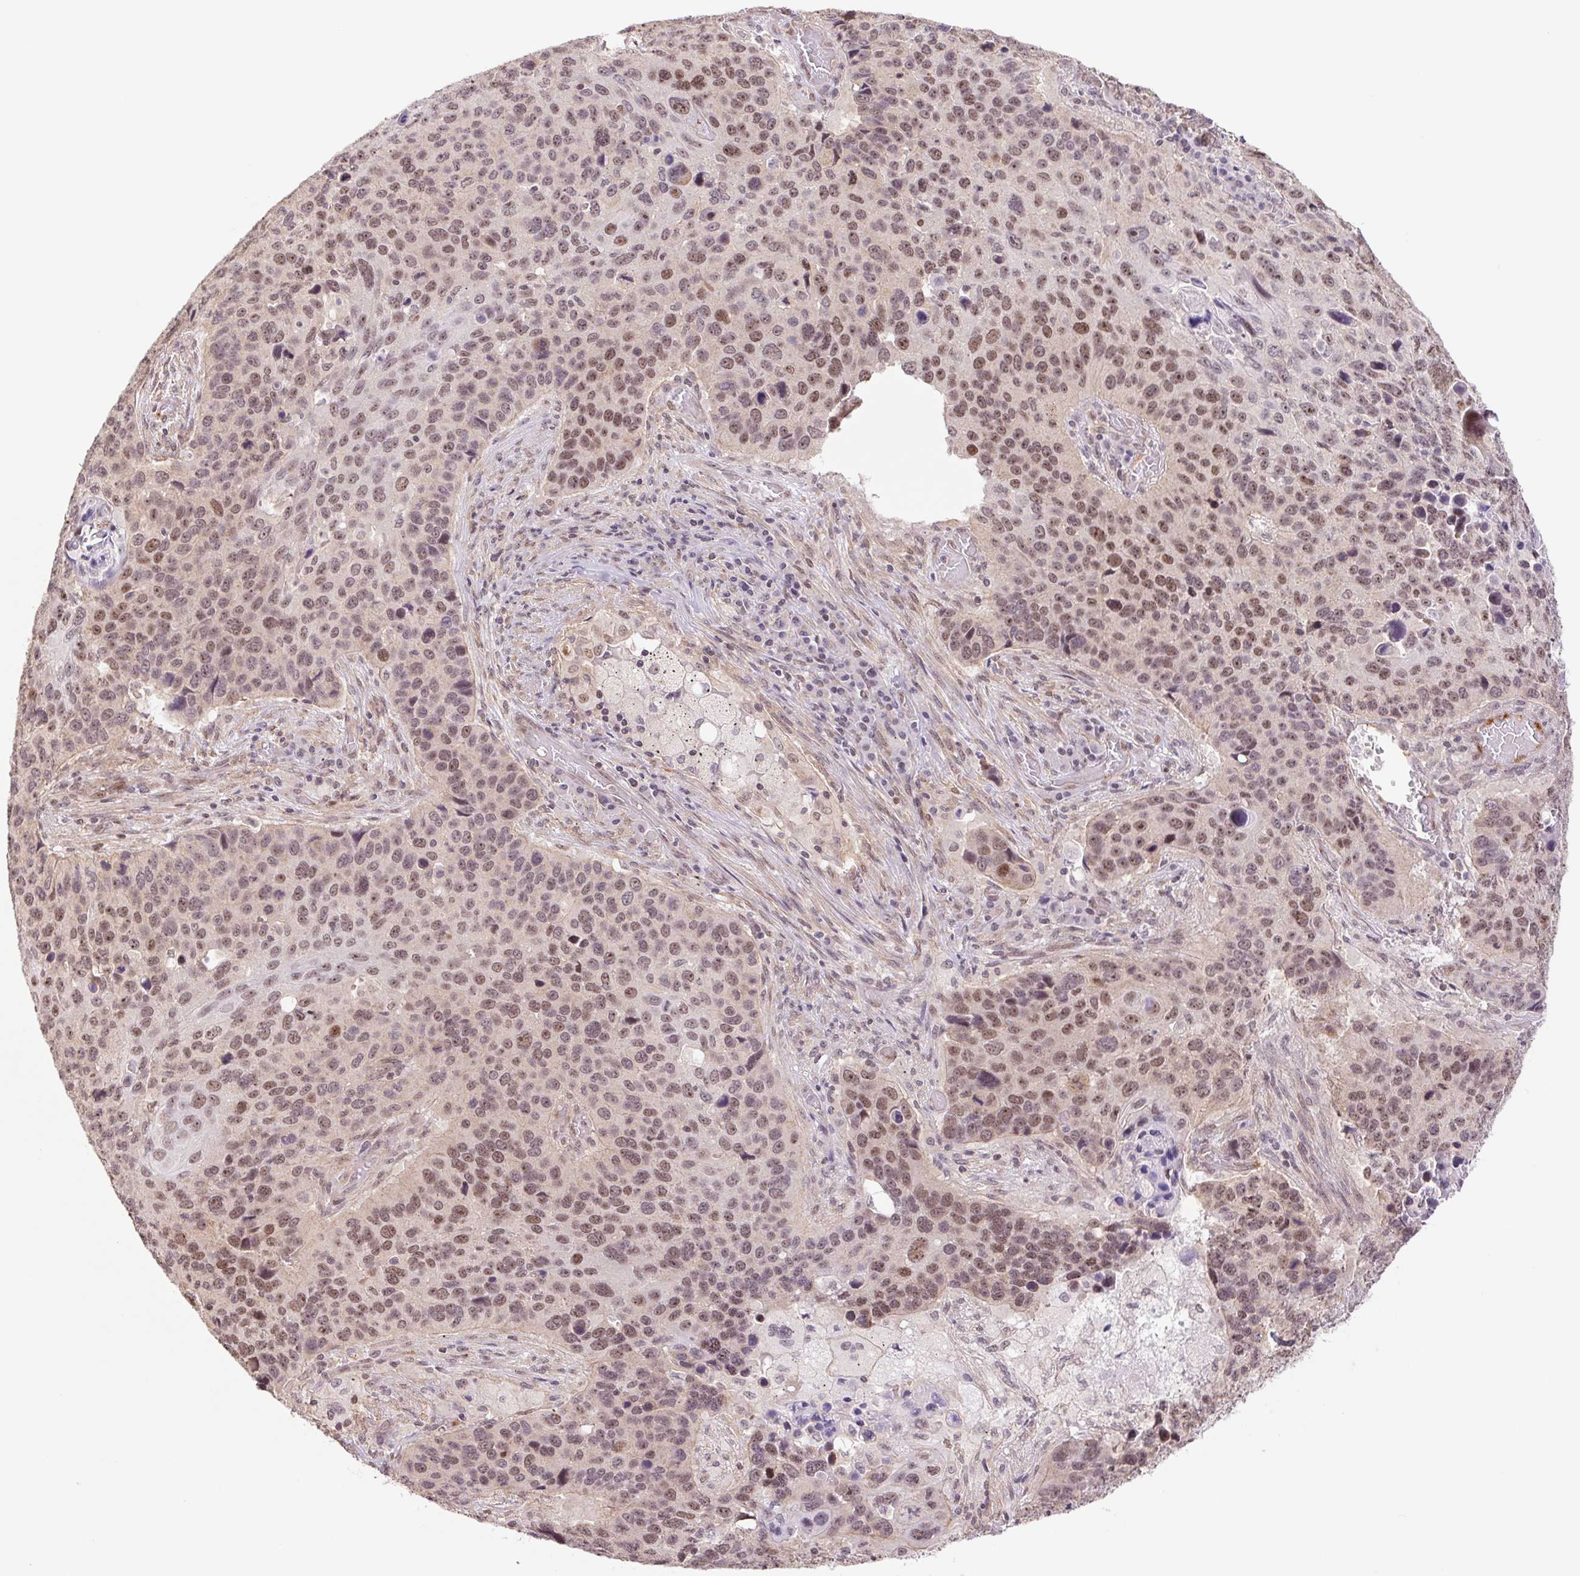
{"staining": {"intensity": "moderate", "quantity": ">75%", "location": "nuclear"}, "tissue": "lung cancer", "cell_type": "Tumor cells", "image_type": "cancer", "snomed": [{"axis": "morphology", "description": "Squamous cell carcinoma, NOS"}, {"axis": "topography", "description": "Lung"}], "caption": "Human lung cancer (squamous cell carcinoma) stained for a protein (brown) displays moderate nuclear positive expression in about >75% of tumor cells.", "gene": "CWC25", "patient": {"sex": "male", "age": 68}}